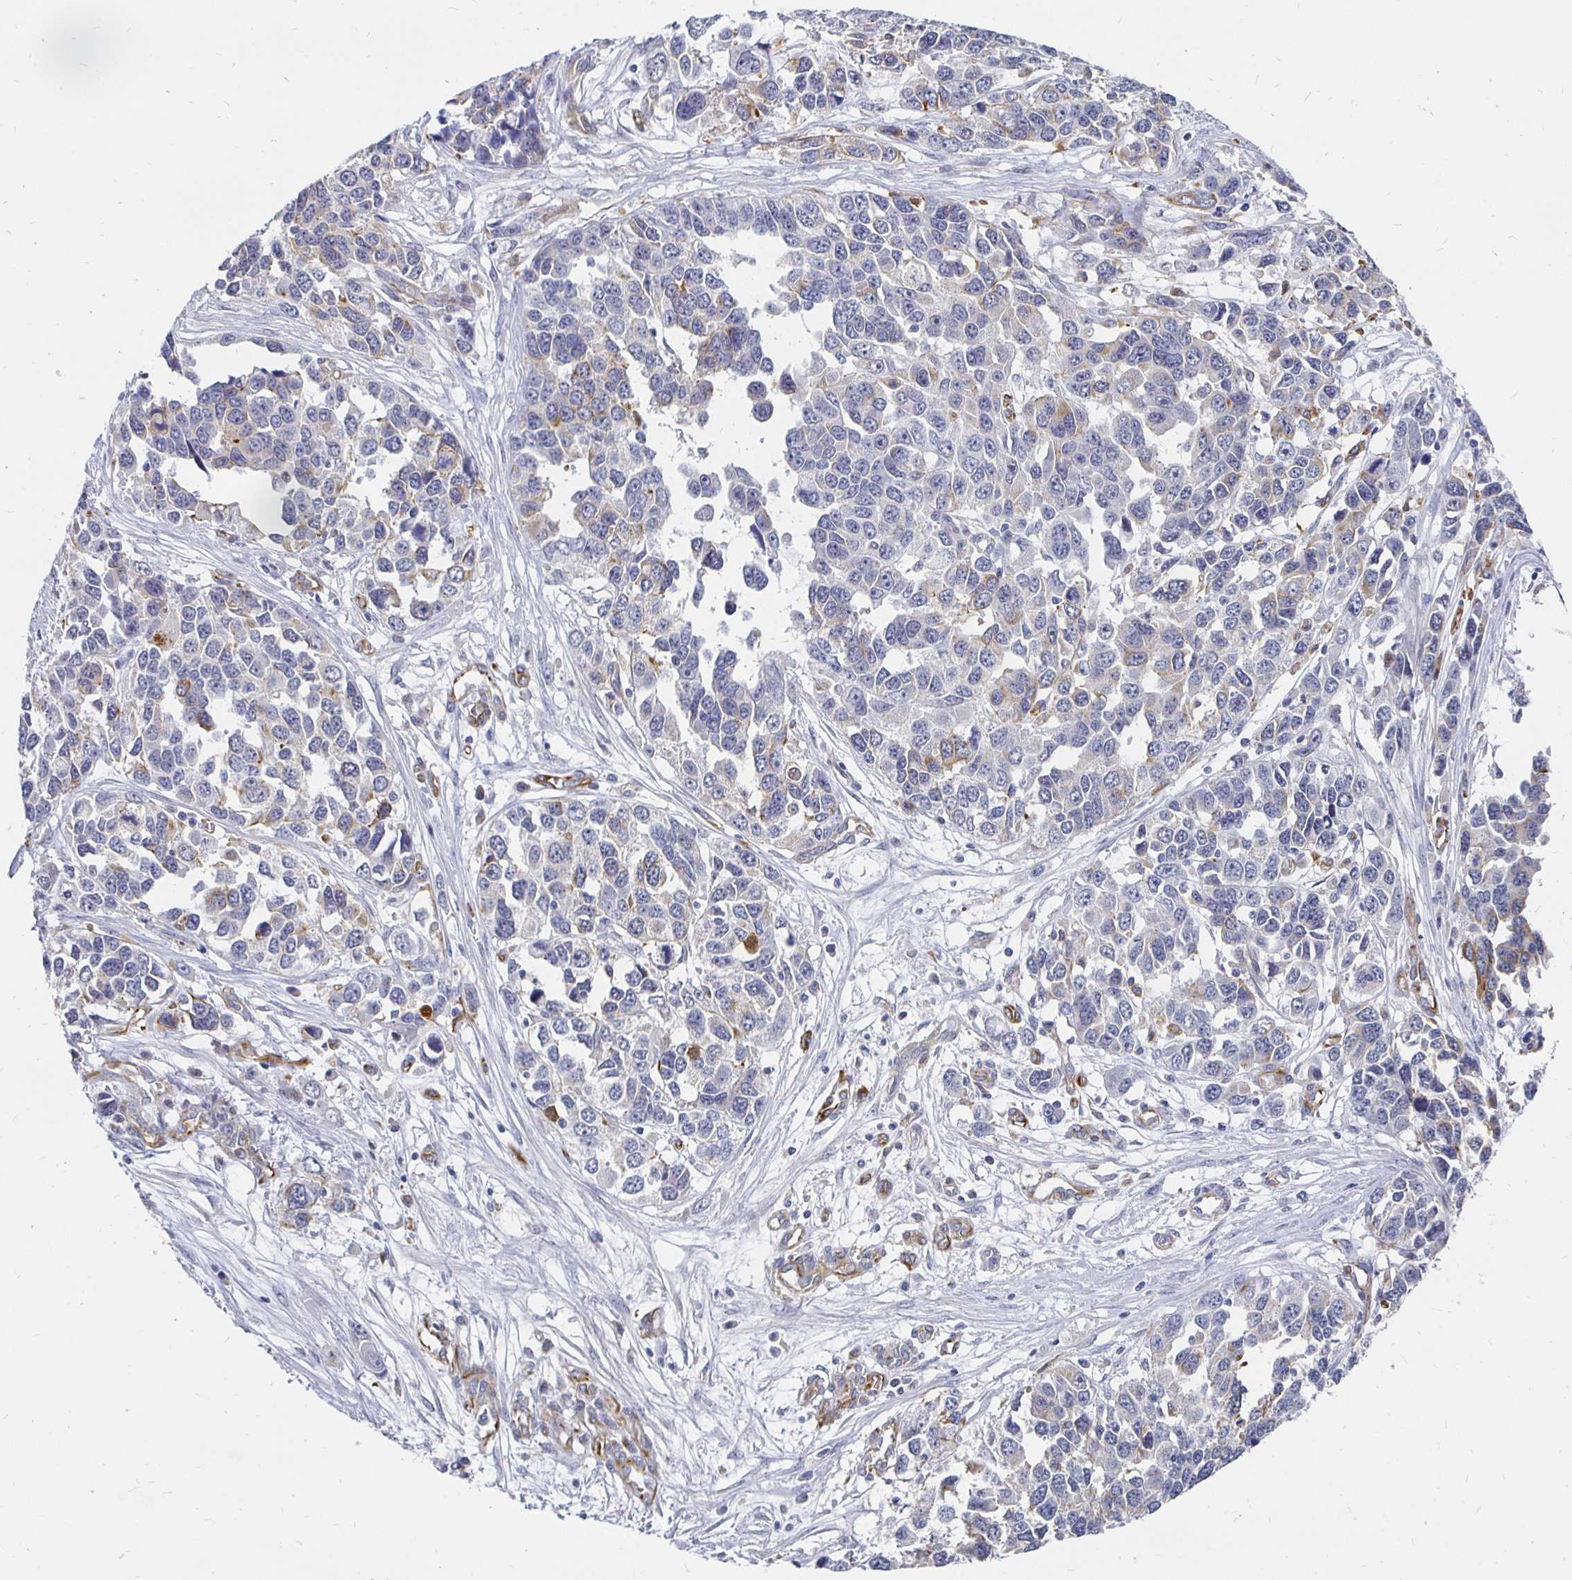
{"staining": {"intensity": "moderate", "quantity": "<25%", "location": "cytoplasmic/membranous"}, "tissue": "ovarian cancer", "cell_type": "Tumor cells", "image_type": "cancer", "snomed": [{"axis": "morphology", "description": "Cystadenocarcinoma, serous, NOS"}, {"axis": "topography", "description": "Ovary"}], "caption": "Immunohistochemistry (IHC) (DAB) staining of ovarian cancer (serous cystadenocarcinoma) displays moderate cytoplasmic/membranous protein positivity in about <25% of tumor cells.", "gene": "CCDC85A", "patient": {"sex": "female", "age": 76}}